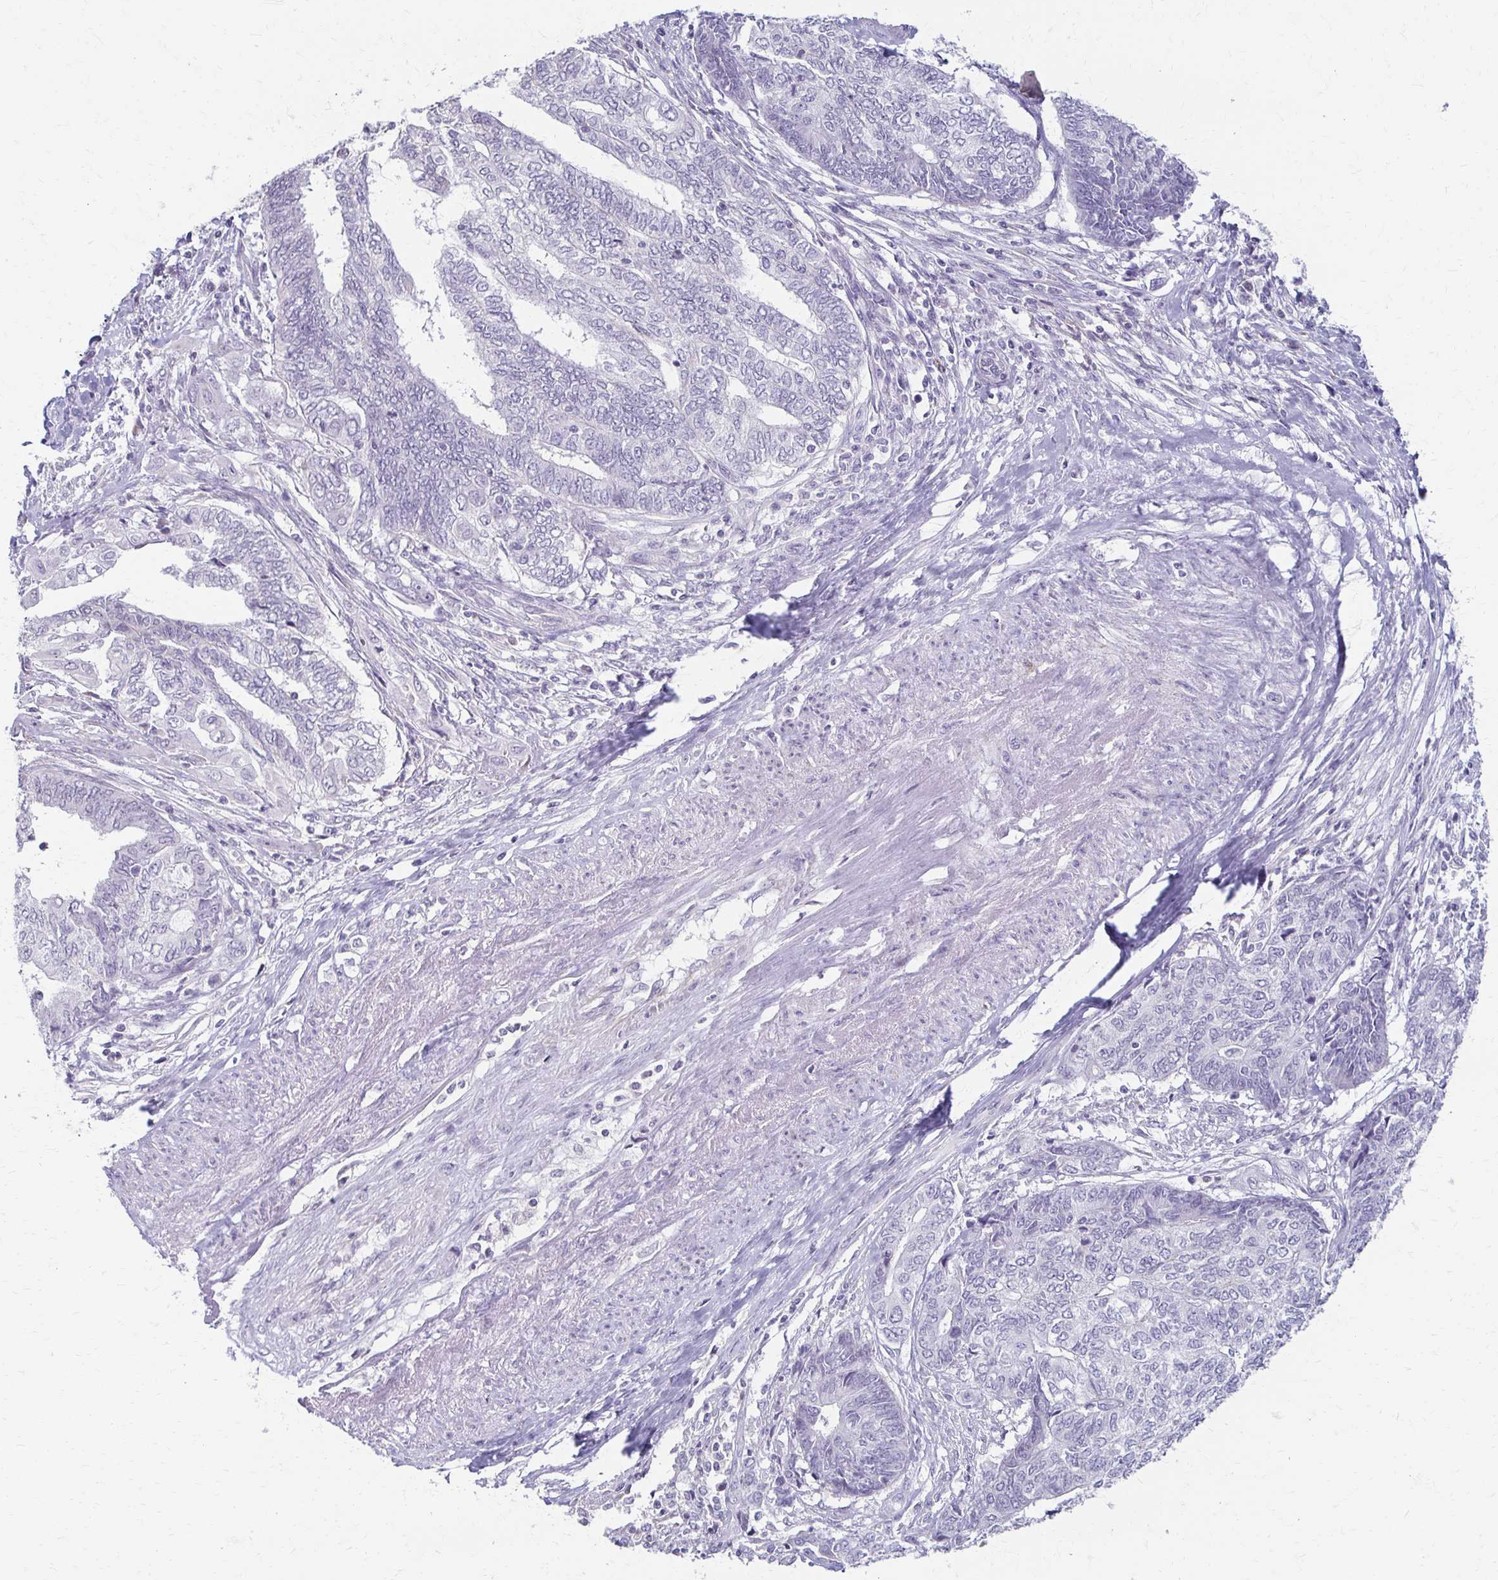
{"staining": {"intensity": "negative", "quantity": "none", "location": "none"}, "tissue": "endometrial cancer", "cell_type": "Tumor cells", "image_type": "cancer", "snomed": [{"axis": "morphology", "description": "Adenocarcinoma, NOS"}, {"axis": "topography", "description": "Uterus"}, {"axis": "topography", "description": "Endometrium"}], "caption": "Tumor cells are negative for brown protein staining in adenocarcinoma (endometrial).", "gene": "FCGR2B", "patient": {"sex": "female", "age": 70}}